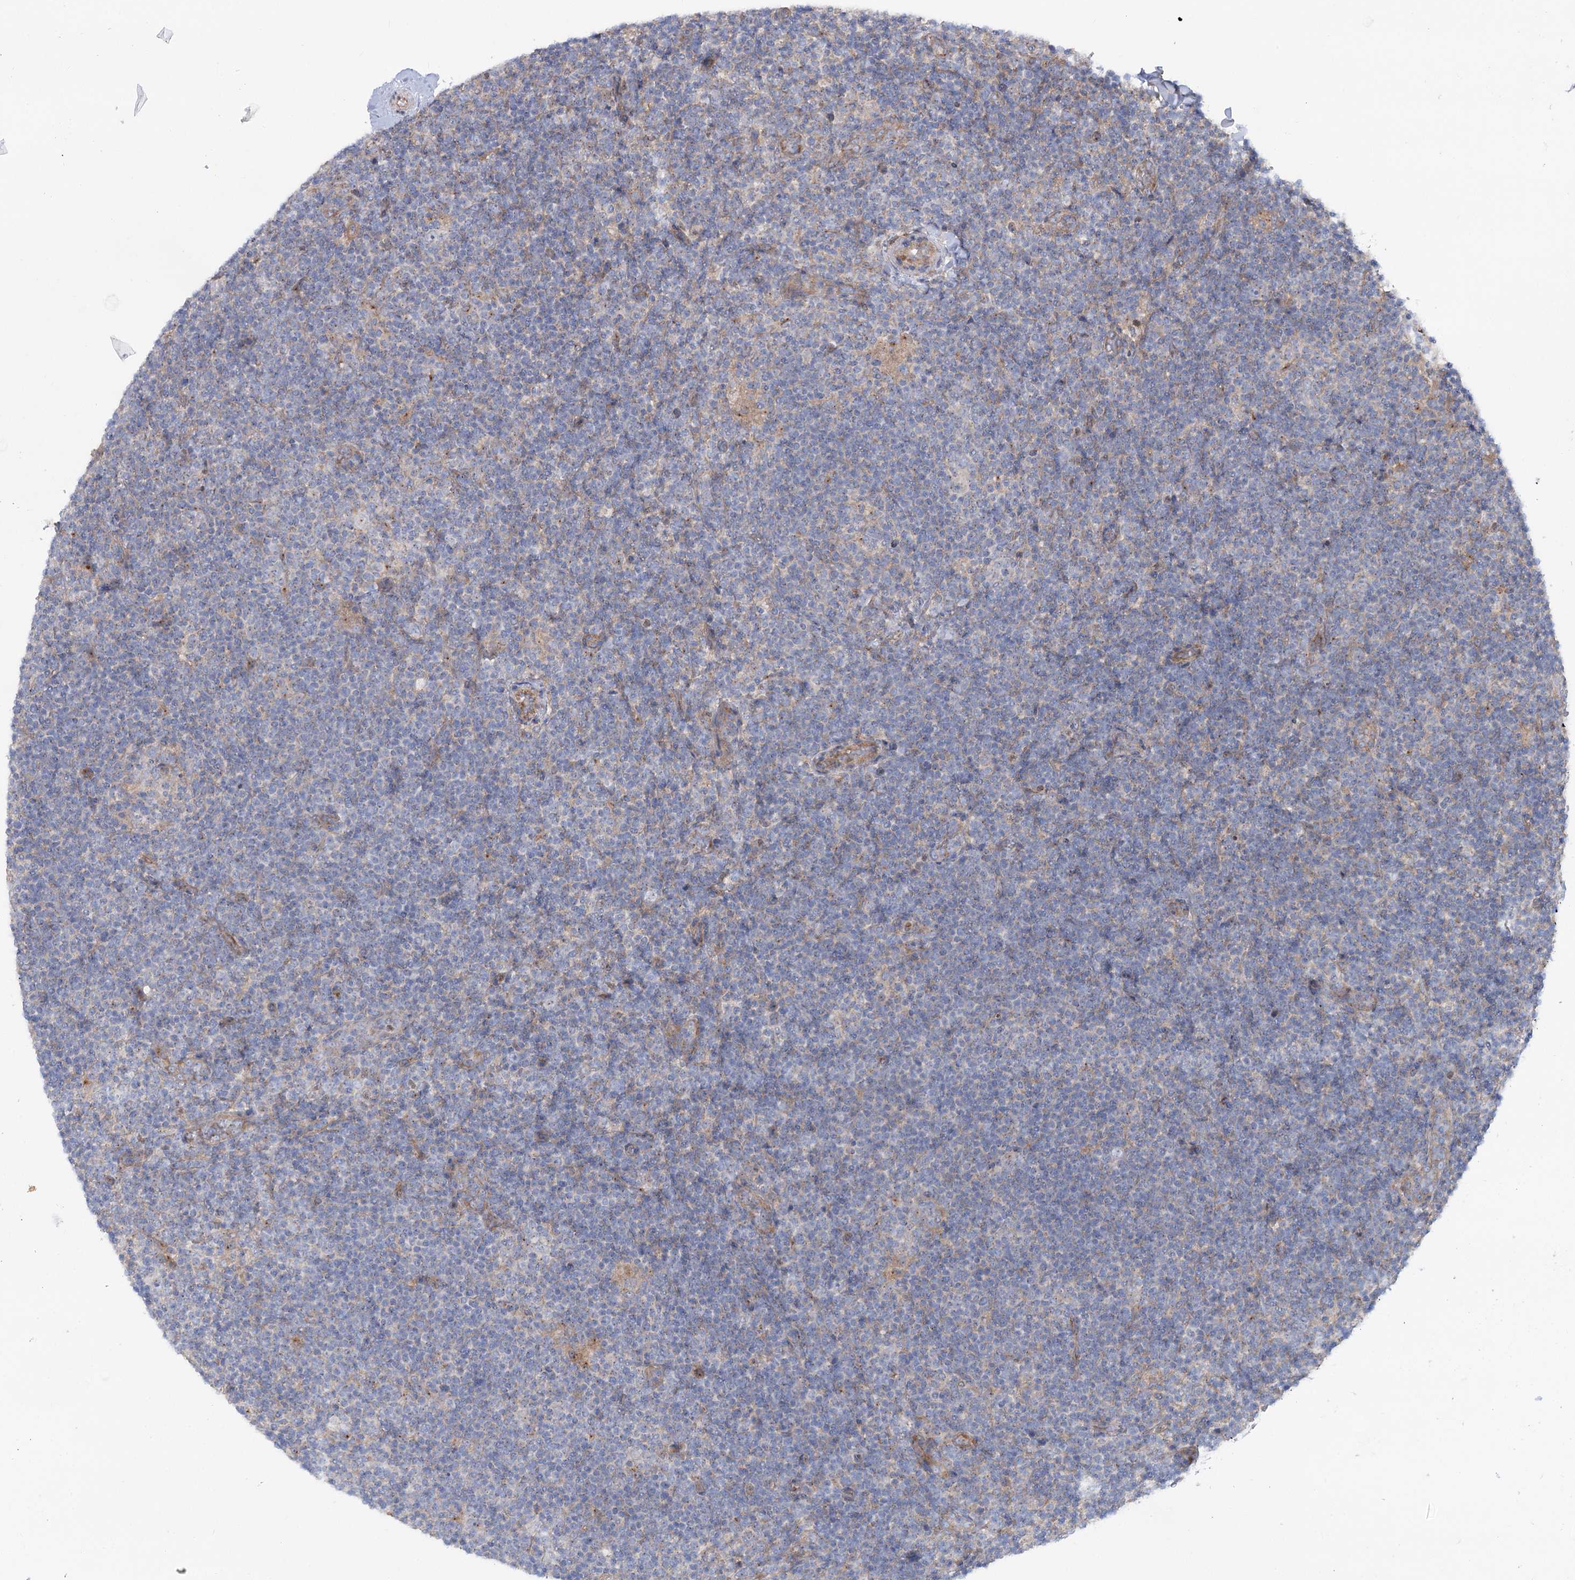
{"staining": {"intensity": "moderate", "quantity": "<25%", "location": "cytoplasmic/membranous"}, "tissue": "lymphoma", "cell_type": "Tumor cells", "image_type": "cancer", "snomed": [{"axis": "morphology", "description": "Hodgkin's disease, NOS"}, {"axis": "topography", "description": "Lymph node"}], "caption": "High-power microscopy captured an immunohistochemistry micrograph of Hodgkin's disease, revealing moderate cytoplasmic/membranous positivity in approximately <25% of tumor cells.", "gene": "SCN11A", "patient": {"sex": "female", "age": 57}}